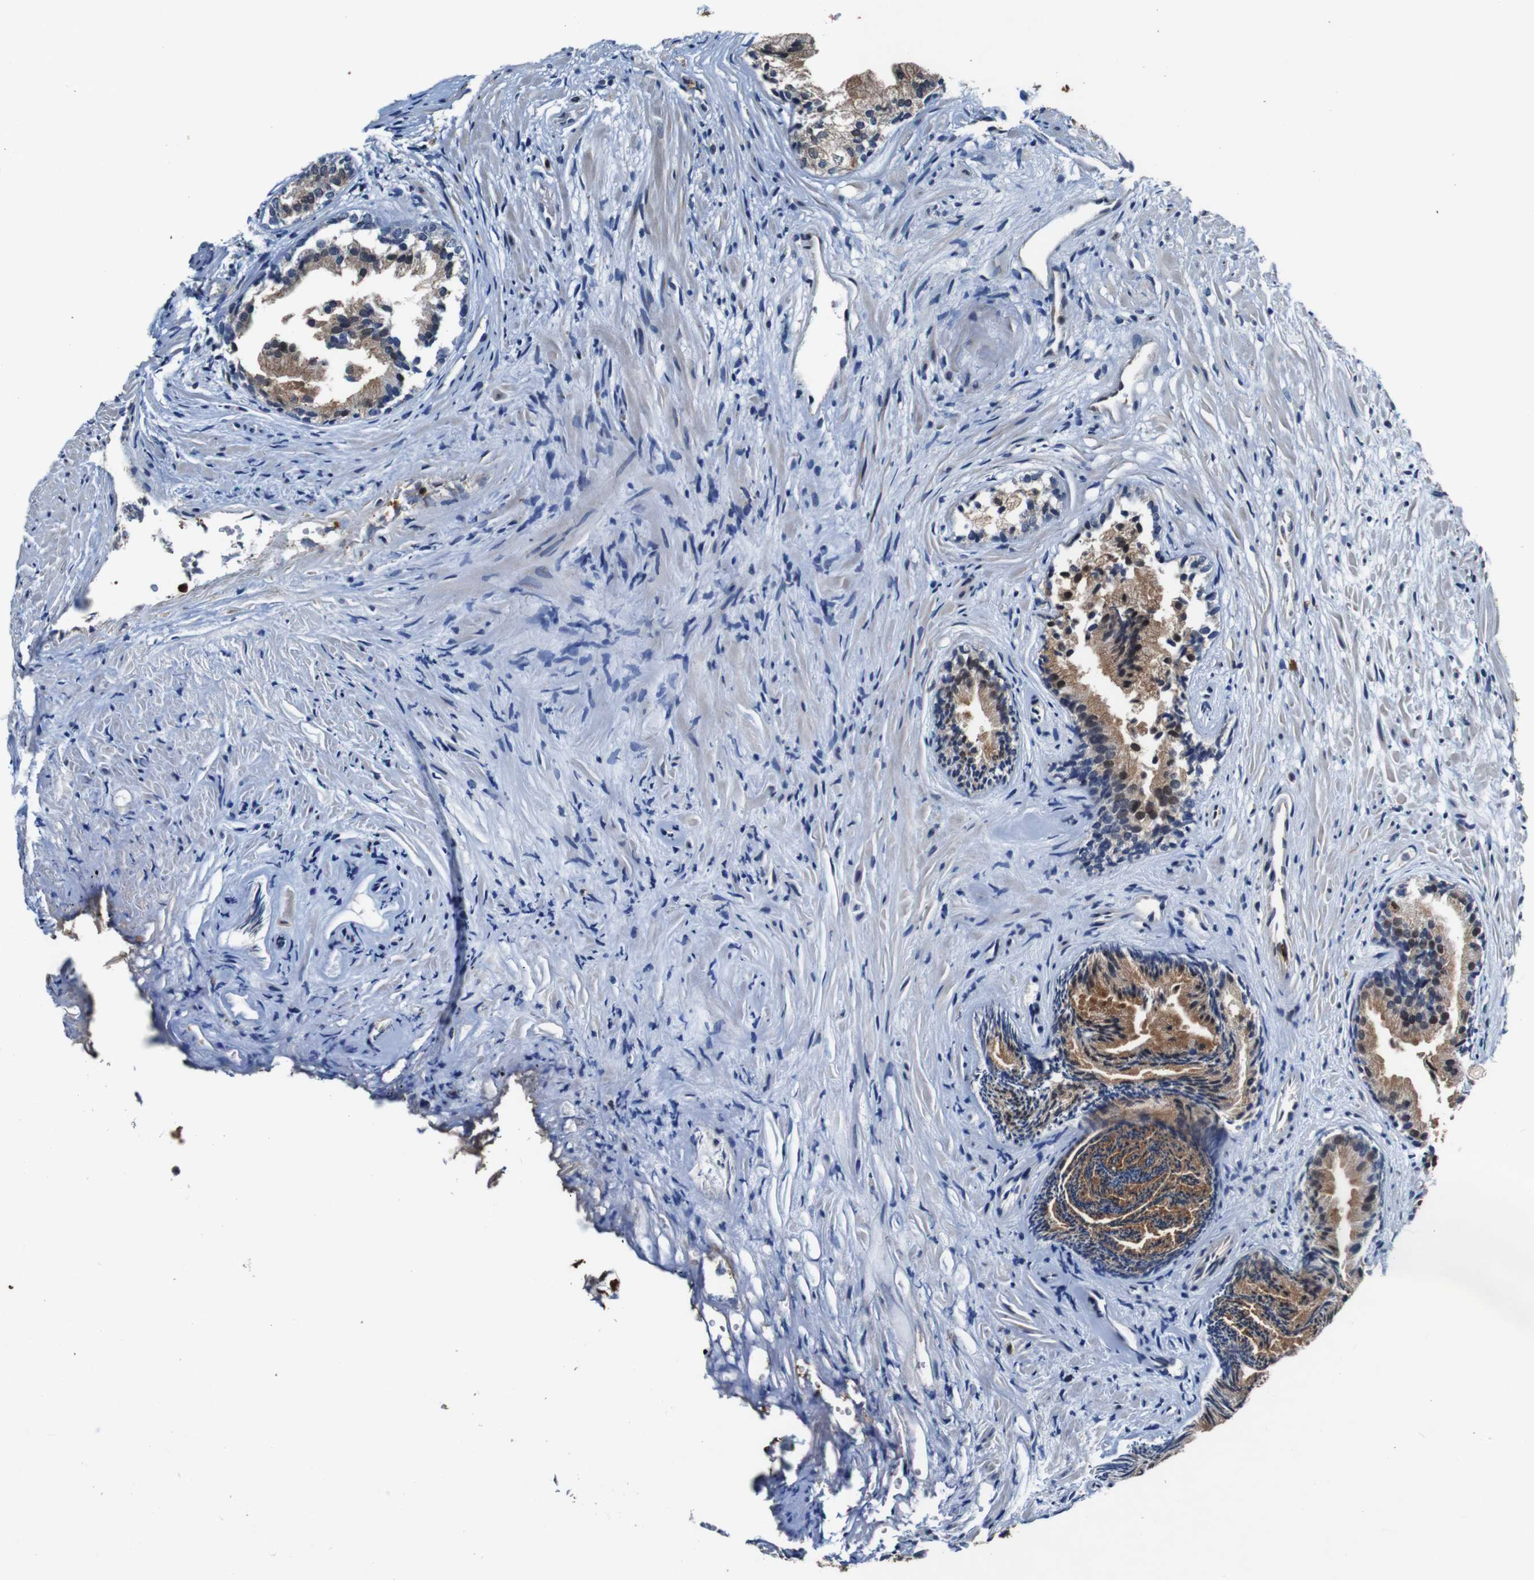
{"staining": {"intensity": "strong", "quantity": ">75%", "location": "cytoplasmic/membranous,nuclear"}, "tissue": "prostate", "cell_type": "Glandular cells", "image_type": "normal", "snomed": [{"axis": "morphology", "description": "Normal tissue, NOS"}, {"axis": "topography", "description": "Prostate"}], "caption": "Immunohistochemistry (DAB) staining of benign prostate displays strong cytoplasmic/membranous,nuclear protein staining in approximately >75% of glandular cells. Using DAB (brown) and hematoxylin (blue) stains, captured at high magnification using brightfield microscopy.", "gene": "ANXA1", "patient": {"sex": "male", "age": 76}}